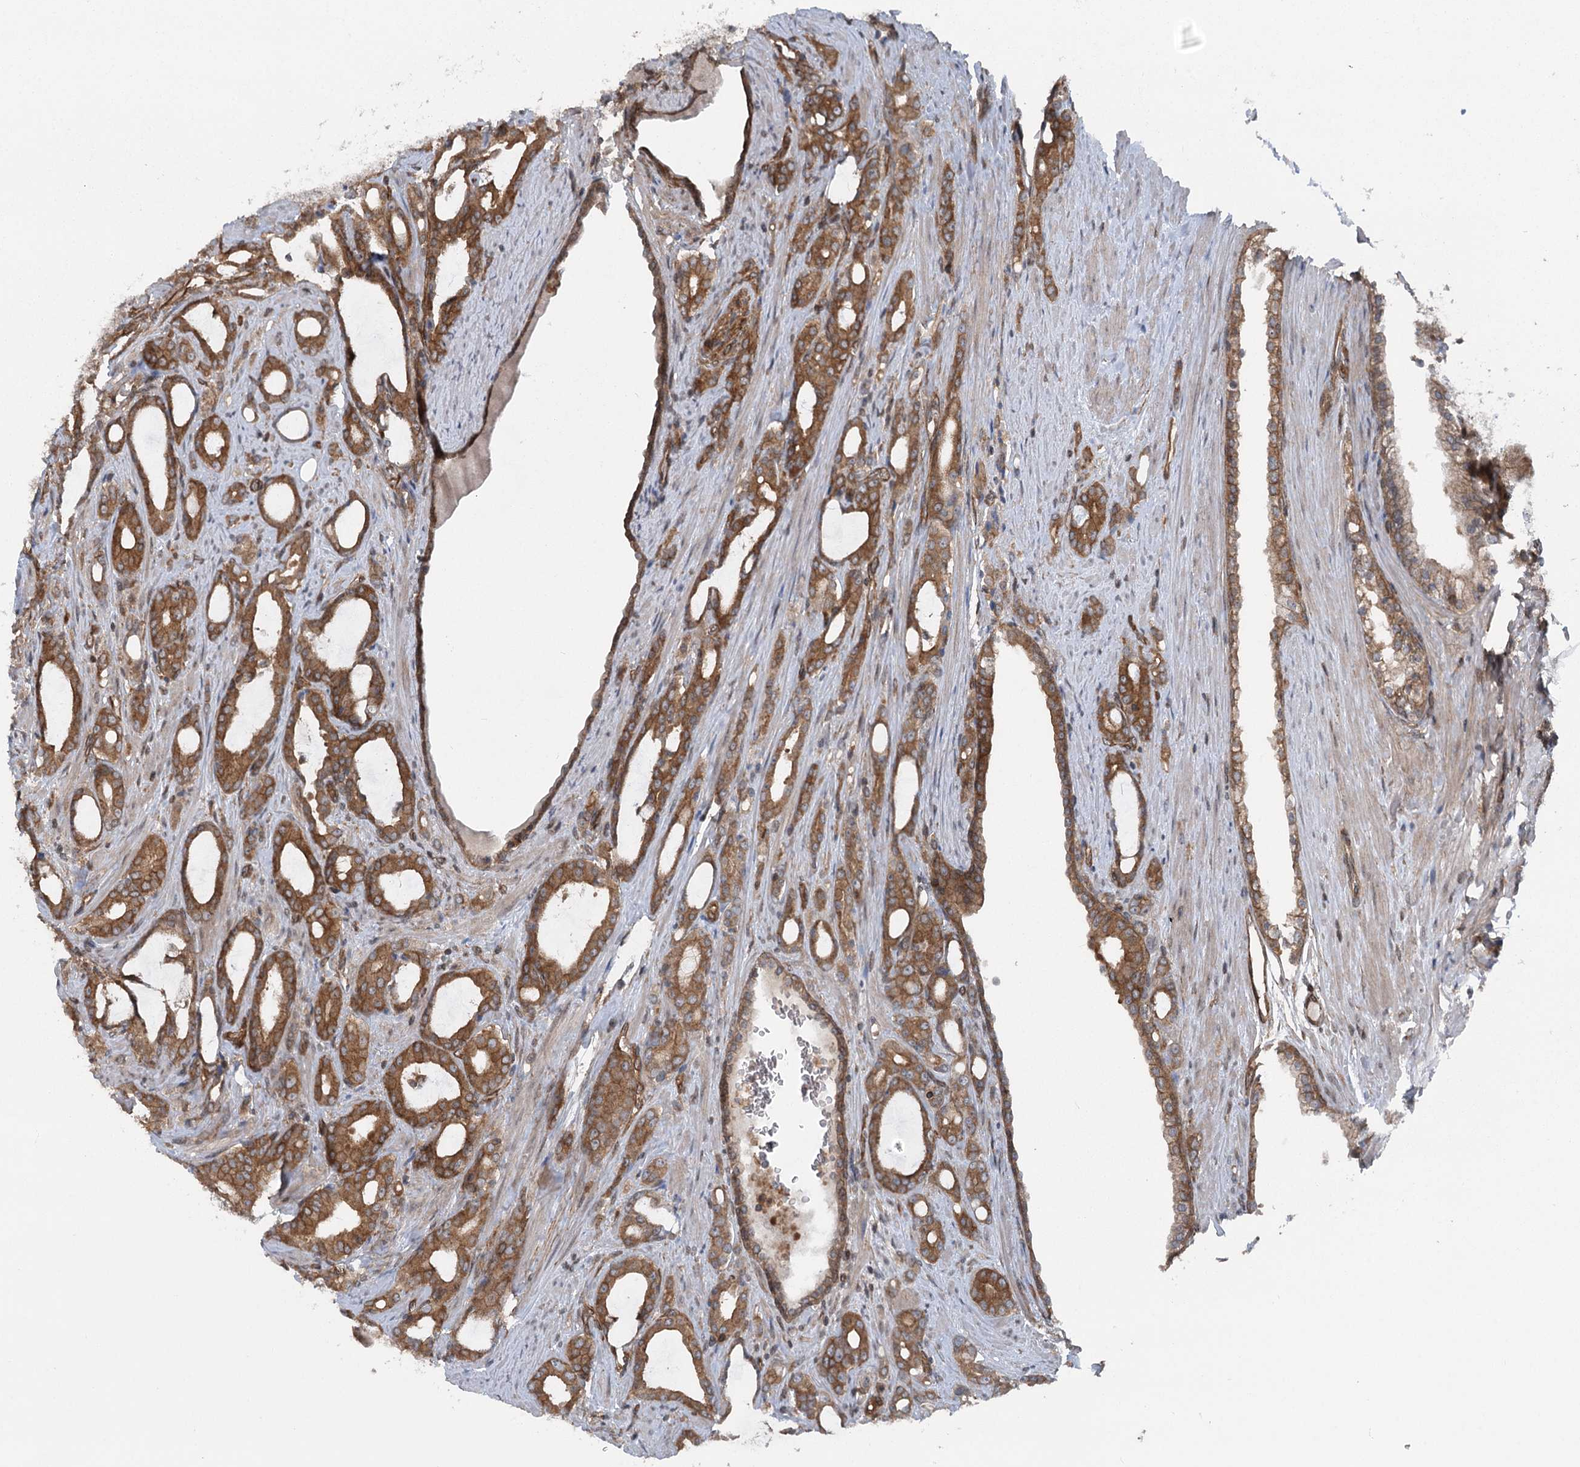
{"staining": {"intensity": "strong", "quantity": ">75%", "location": "cytoplasmic/membranous"}, "tissue": "prostate cancer", "cell_type": "Tumor cells", "image_type": "cancer", "snomed": [{"axis": "morphology", "description": "Adenocarcinoma, High grade"}, {"axis": "topography", "description": "Prostate"}], "caption": "Protein analysis of high-grade adenocarcinoma (prostate) tissue reveals strong cytoplasmic/membranous expression in approximately >75% of tumor cells.", "gene": "IQSEC1", "patient": {"sex": "male", "age": 72}}